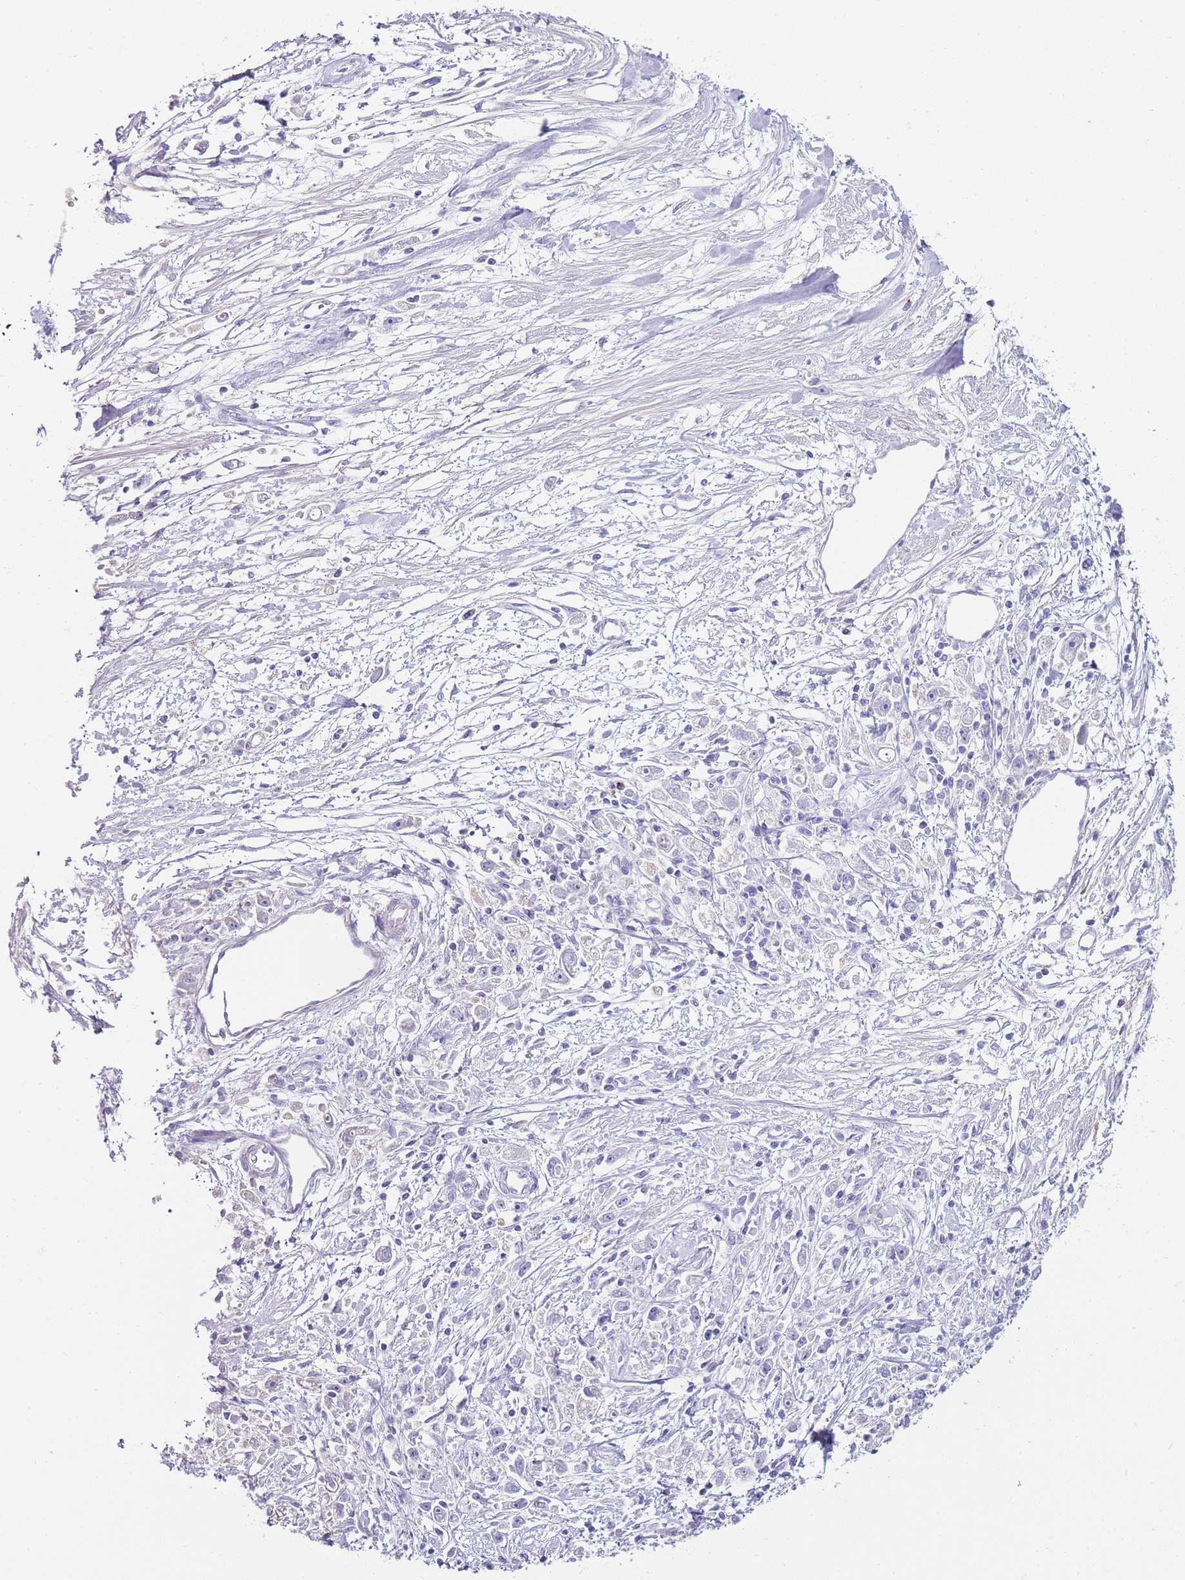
{"staining": {"intensity": "negative", "quantity": "none", "location": "none"}, "tissue": "stomach cancer", "cell_type": "Tumor cells", "image_type": "cancer", "snomed": [{"axis": "morphology", "description": "Adenocarcinoma, NOS"}, {"axis": "topography", "description": "Stomach"}], "caption": "DAB immunohistochemical staining of human stomach cancer (adenocarcinoma) exhibits no significant staining in tumor cells.", "gene": "DPP4", "patient": {"sex": "female", "age": 59}}